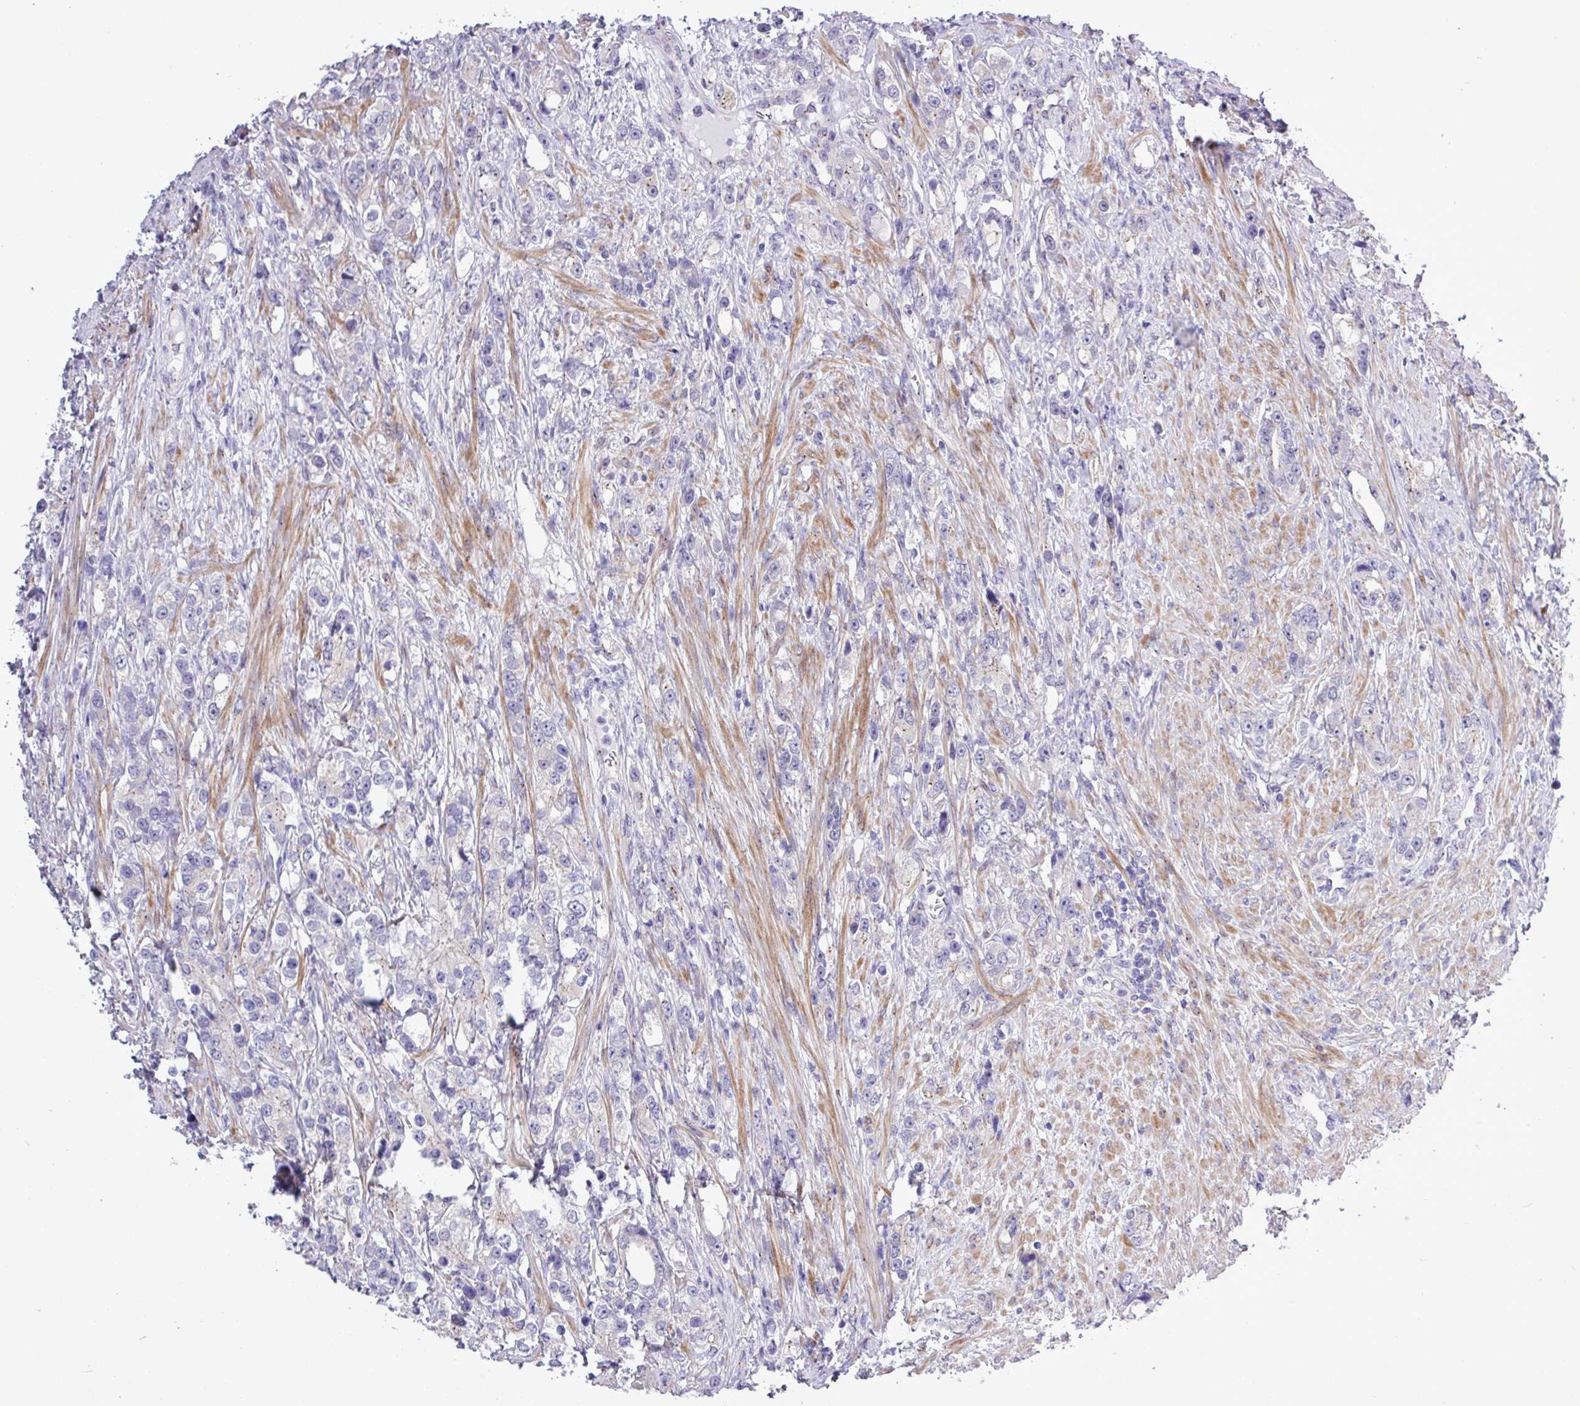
{"staining": {"intensity": "negative", "quantity": "none", "location": "none"}, "tissue": "prostate cancer", "cell_type": "Tumor cells", "image_type": "cancer", "snomed": [{"axis": "morphology", "description": "Adenocarcinoma, High grade"}, {"axis": "topography", "description": "Prostate"}], "caption": "Protein analysis of prostate cancer (adenocarcinoma (high-grade)) displays no significant positivity in tumor cells.", "gene": "SPINK8", "patient": {"sex": "male", "age": 63}}